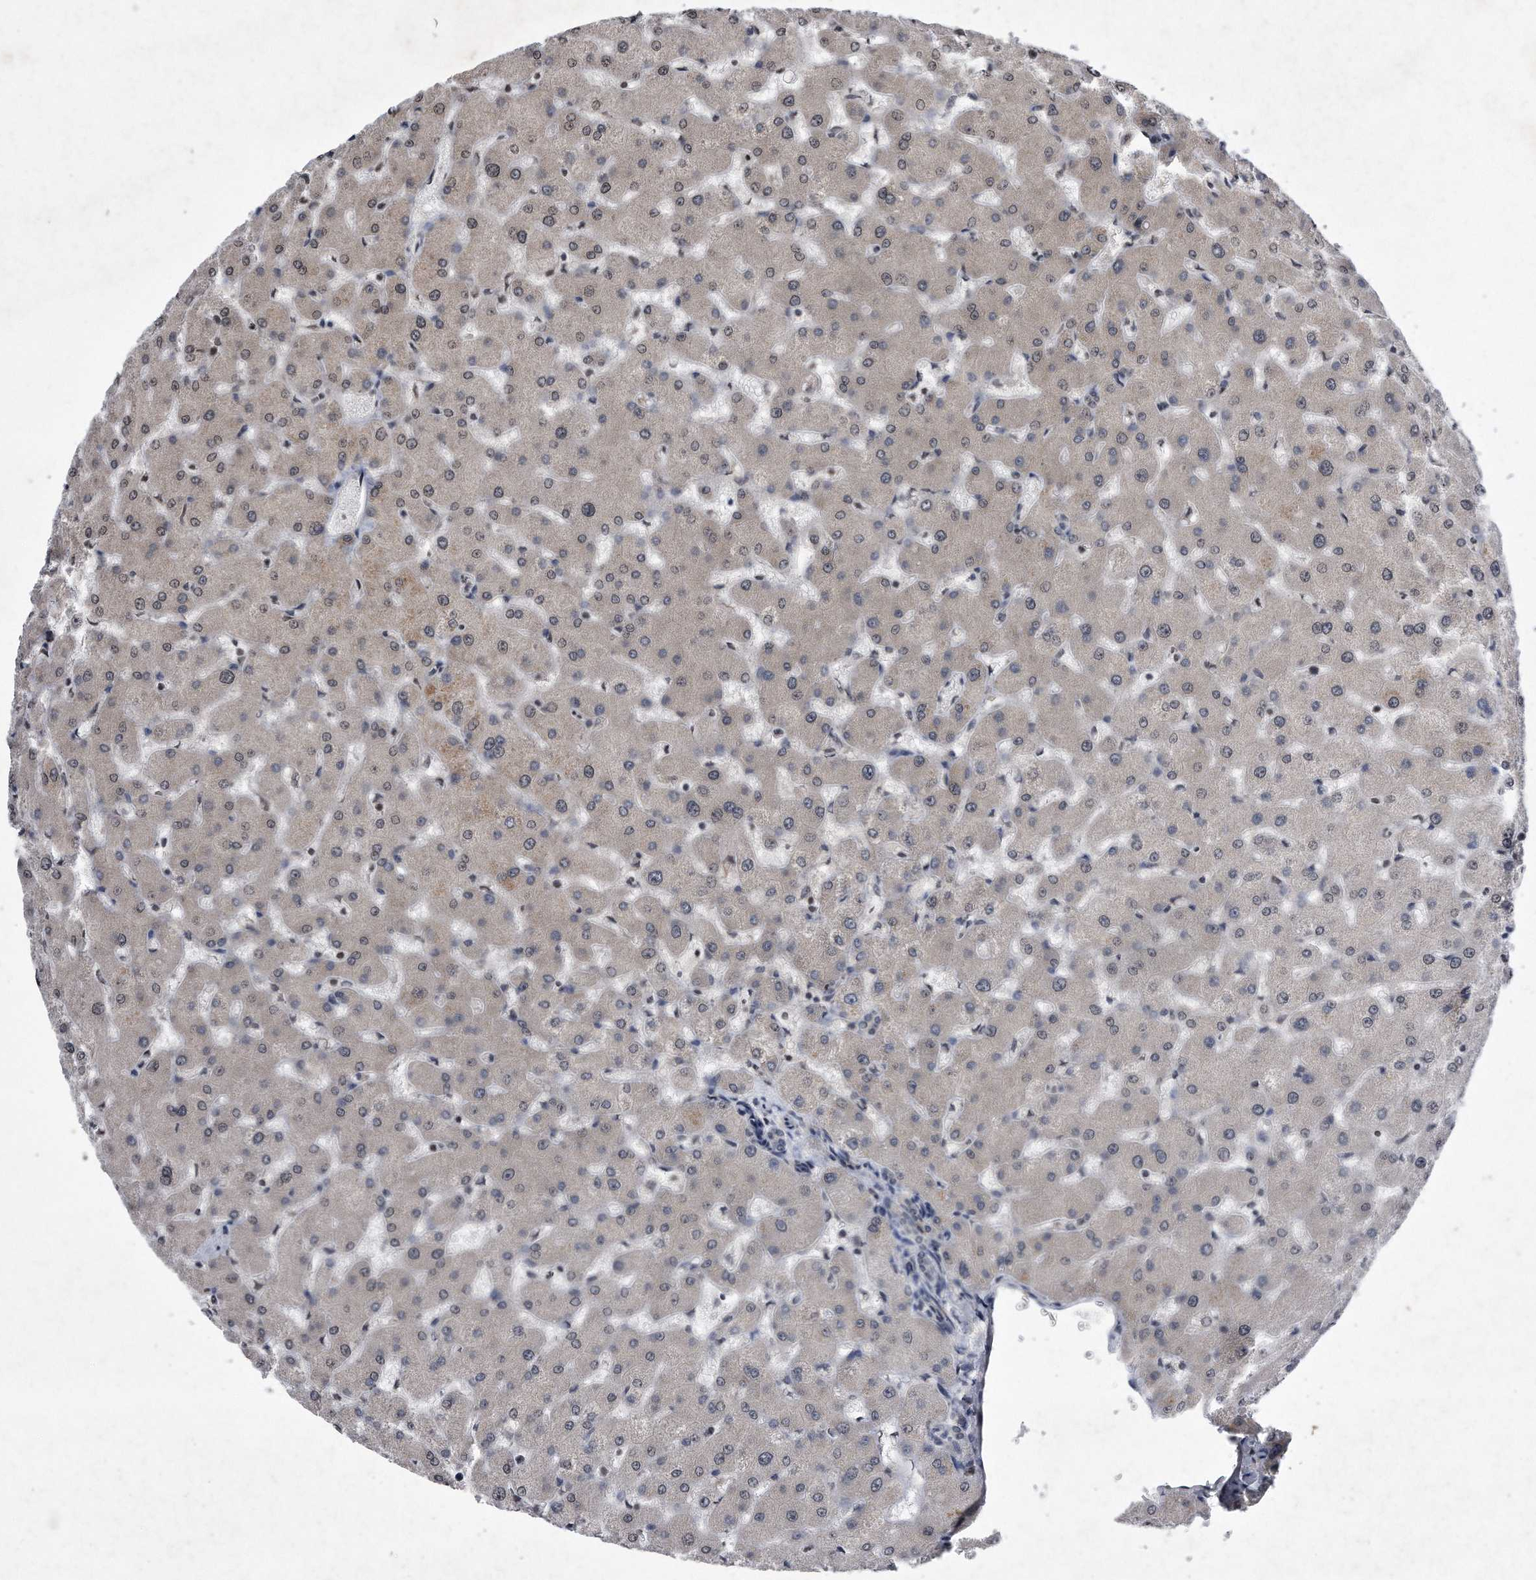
{"staining": {"intensity": "negative", "quantity": "none", "location": "none"}, "tissue": "liver", "cell_type": "Cholangiocytes", "image_type": "normal", "snomed": [{"axis": "morphology", "description": "Normal tissue, NOS"}, {"axis": "topography", "description": "Liver"}], "caption": "Photomicrograph shows no protein staining in cholangiocytes of normal liver.", "gene": "DAB1", "patient": {"sex": "female", "age": 63}}